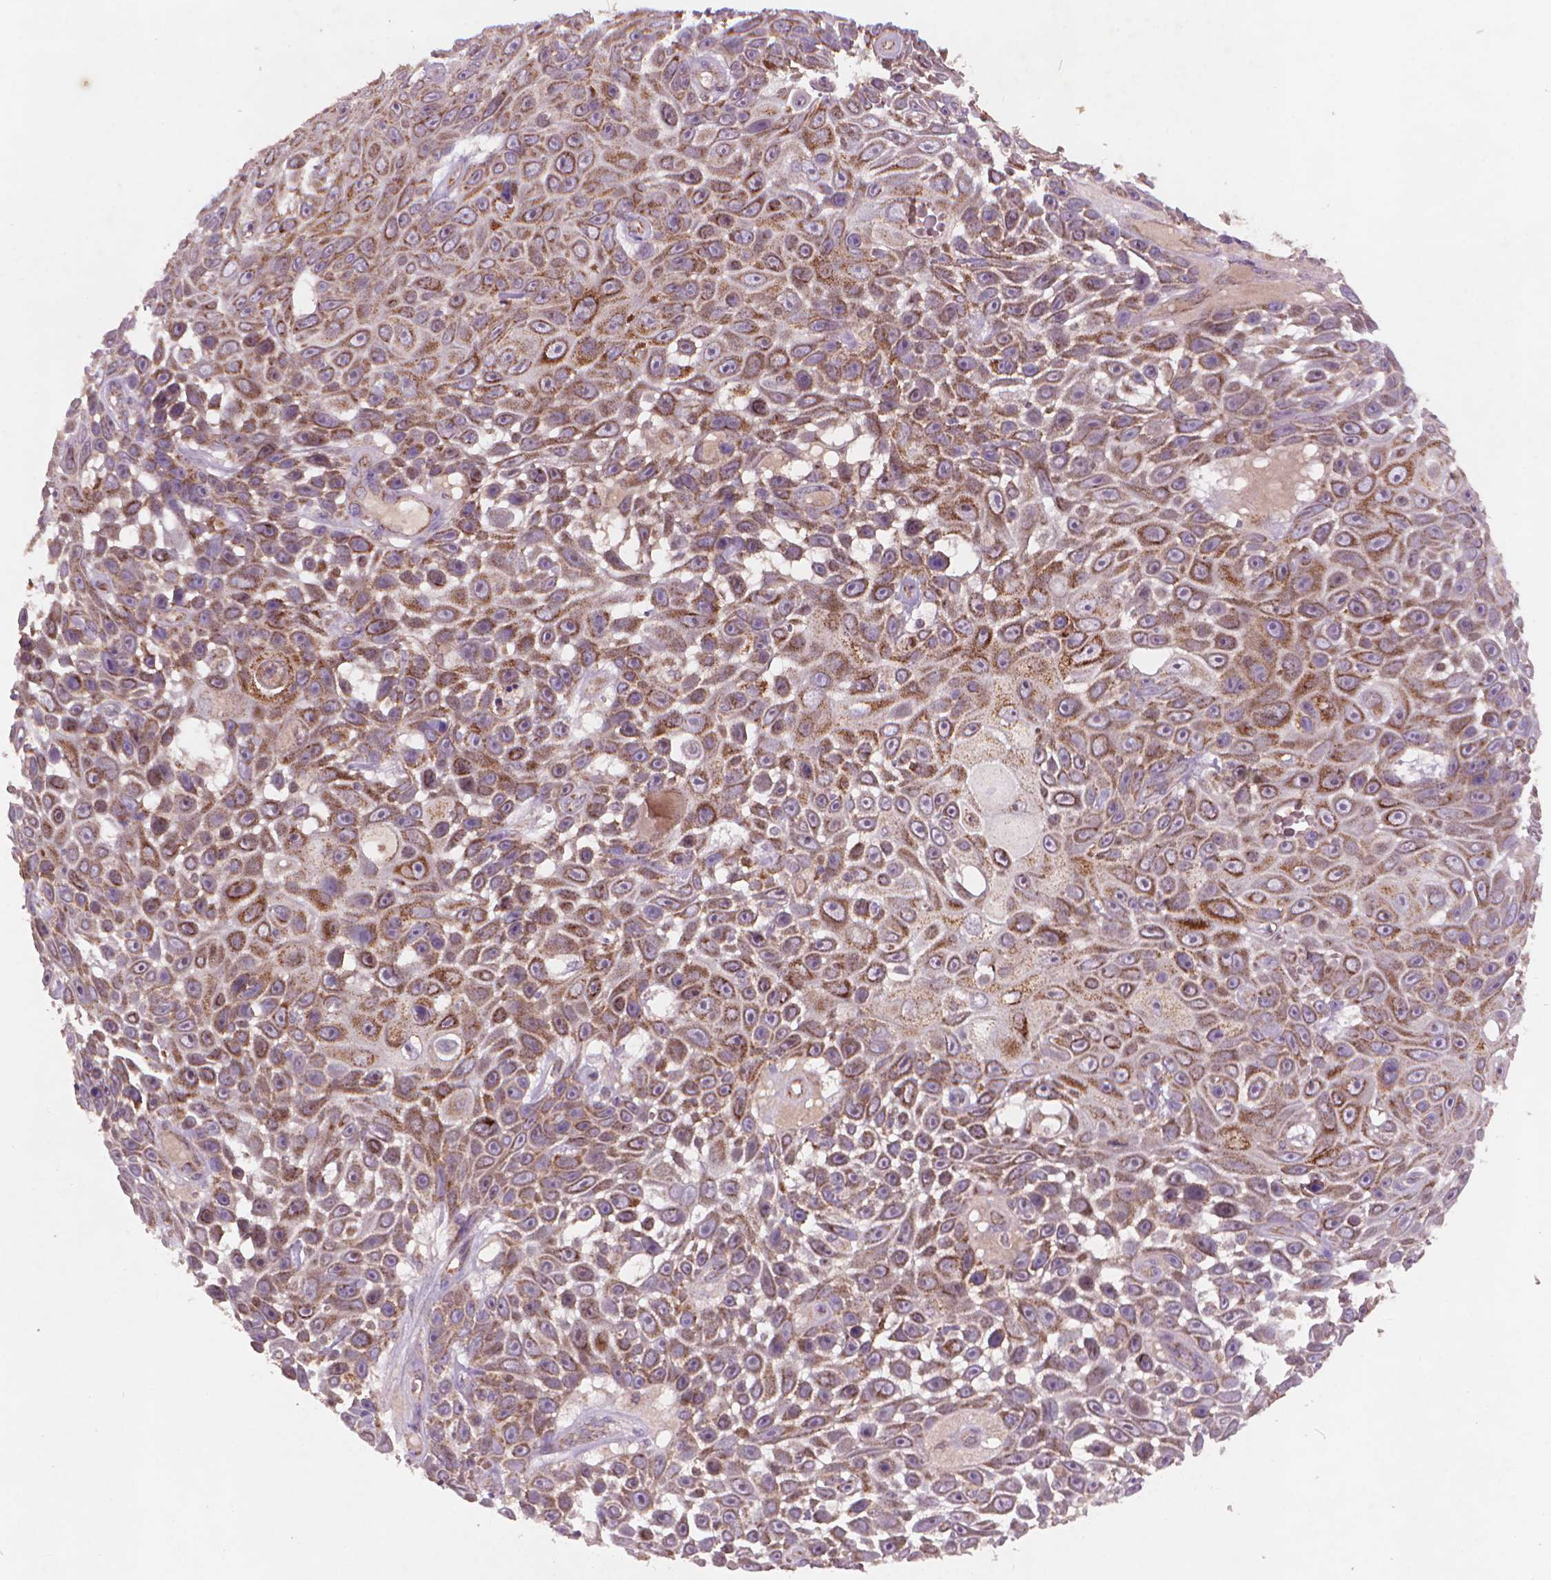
{"staining": {"intensity": "moderate", "quantity": ">75%", "location": "cytoplasmic/membranous"}, "tissue": "skin cancer", "cell_type": "Tumor cells", "image_type": "cancer", "snomed": [{"axis": "morphology", "description": "Squamous cell carcinoma, NOS"}, {"axis": "topography", "description": "Skin"}], "caption": "An immunohistochemistry (IHC) micrograph of tumor tissue is shown. Protein staining in brown shows moderate cytoplasmic/membranous positivity in skin squamous cell carcinoma within tumor cells.", "gene": "NLRX1", "patient": {"sex": "male", "age": 82}}